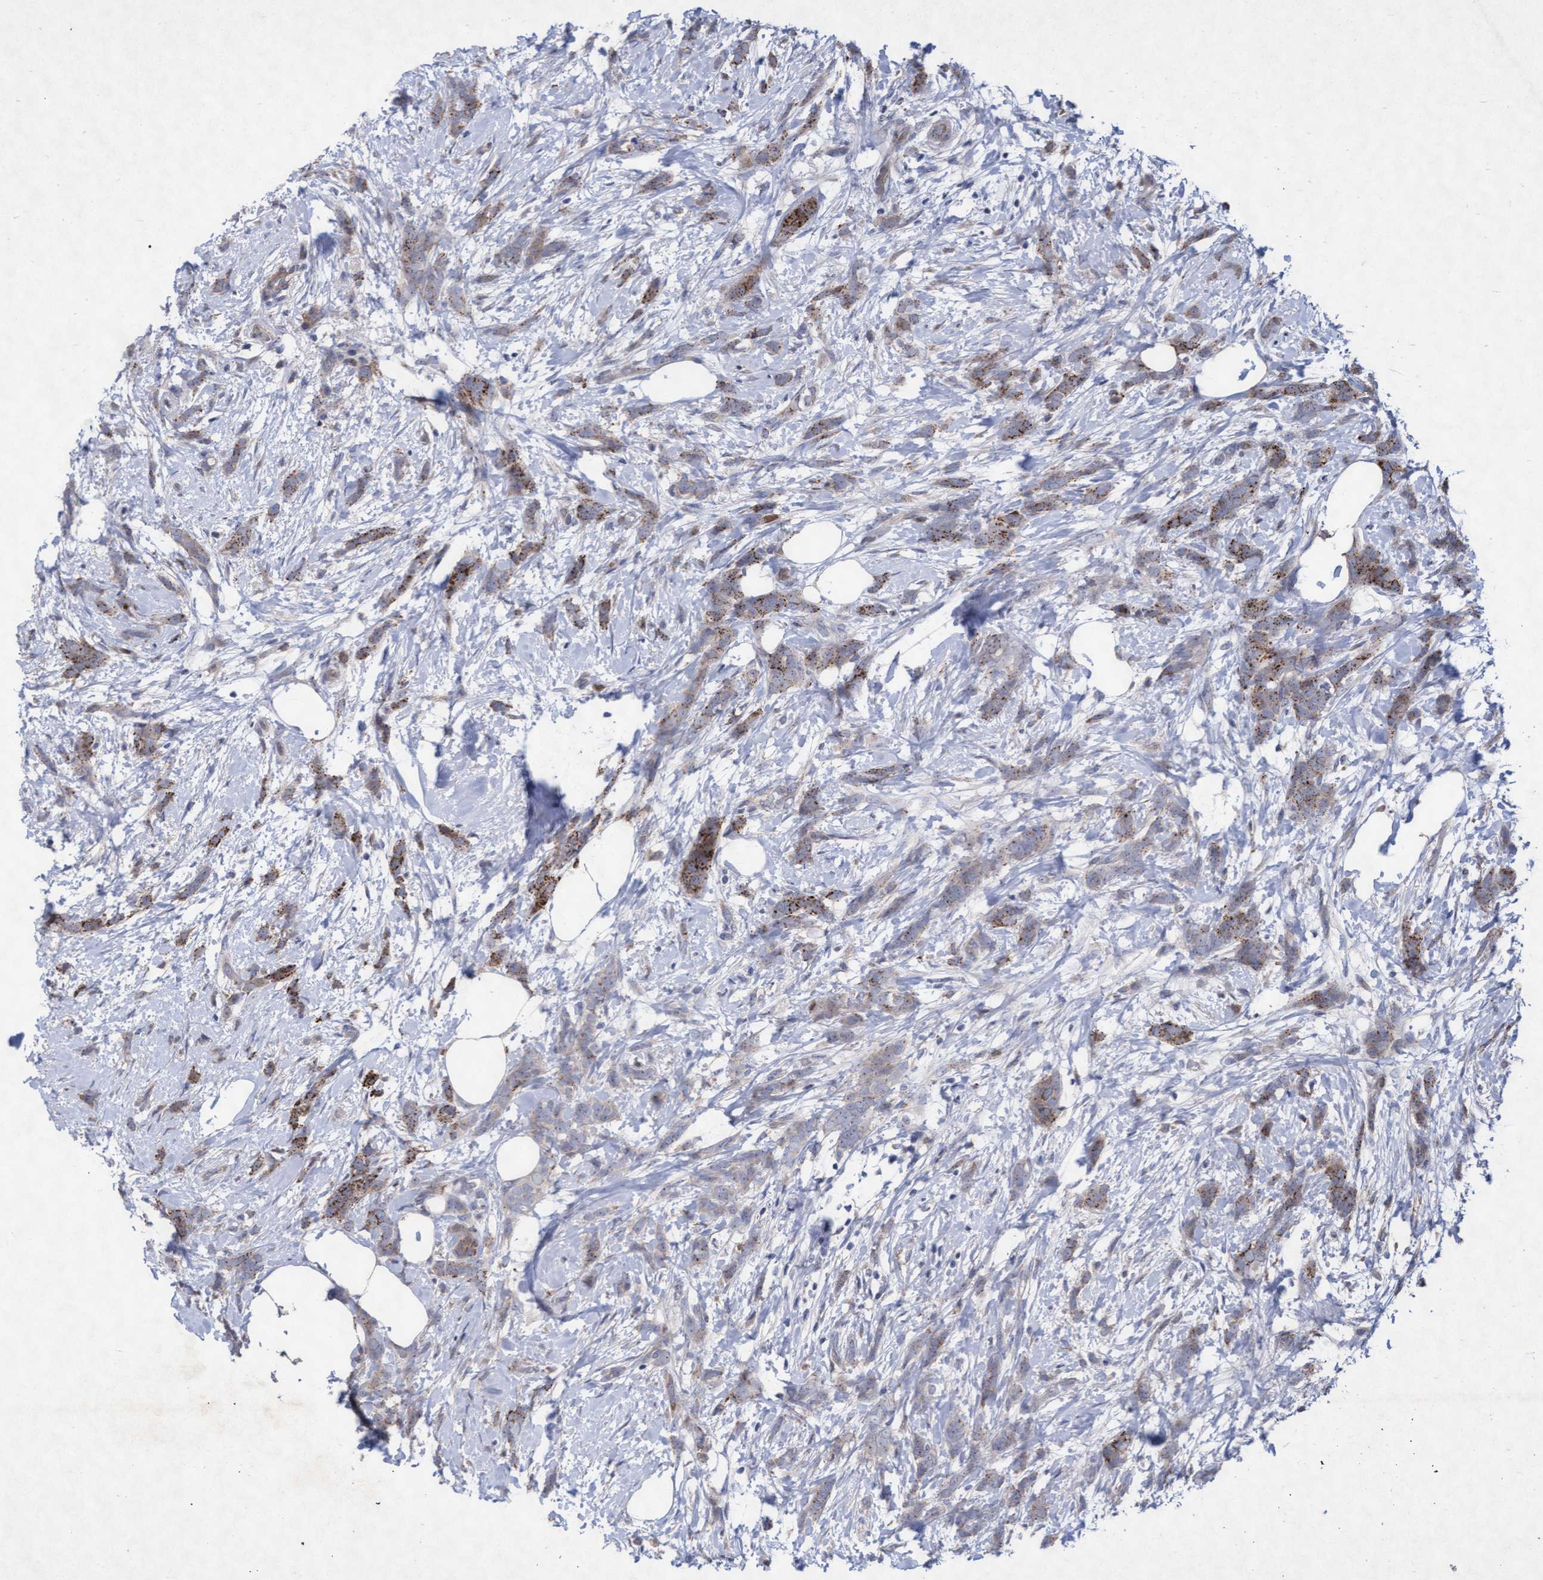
{"staining": {"intensity": "moderate", "quantity": ">75%", "location": "cytoplasmic/membranous"}, "tissue": "breast cancer", "cell_type": "Tumor cells", "image_type": "cancer", "snomed": [{"axis": "morphology", "description": "Lobular carcinoma, in situ"}, {"axis": "morphology", "description": "Lobular carcinoma"}, {"axis": "topography", "description": "Breast"}], "caption": "Breast lobular carcinoma stained with immunohistochemistry exhibits moderate cytoplasmic/membranous expression in approximately >75% of tumor cells.", "gene": "ABCF2", "patient": {"sex": "female", "age": 41}}